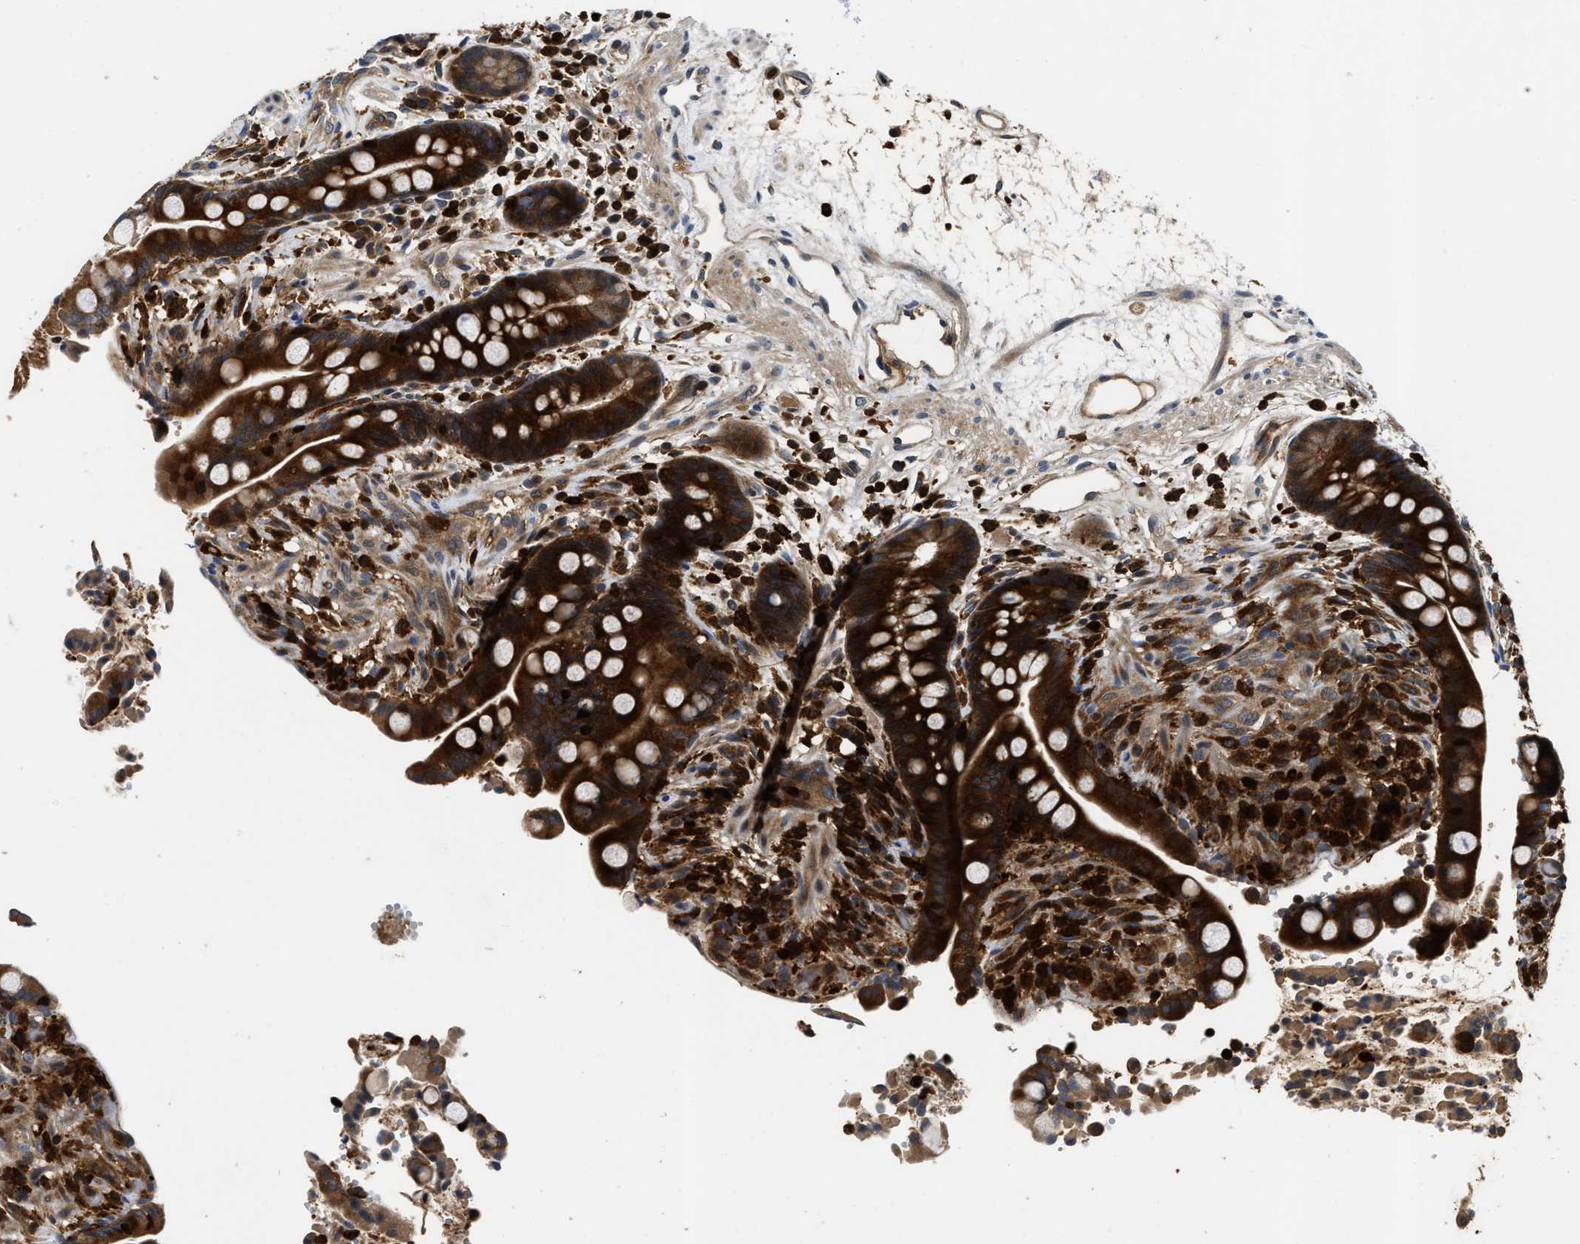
{"staining": {"intensity": "moderate", "quantity": ">75%", "location": "cytoplasmic/membranous"}, "tissue": "colon", "cell_type": "Endothelial cells", "image_type": "normal", "snomed": [{"axis": "morphology", "description": "Normal tissue, NOS"}, {"axis": "topography", "description": "Colon"}], "caption": "Immunohistochemistry (IHC) histopathology image of normal colon: colon stained using immunohistochemistry demonstrates medium levels of moderate protein expression localized specifically in the cytoplasmic/membranous of endothelial cells, appearing as a cytoplasmic/membranous brown color.", "gene": "OSTF1", "patient": {"sex": "male", "age": 73}}